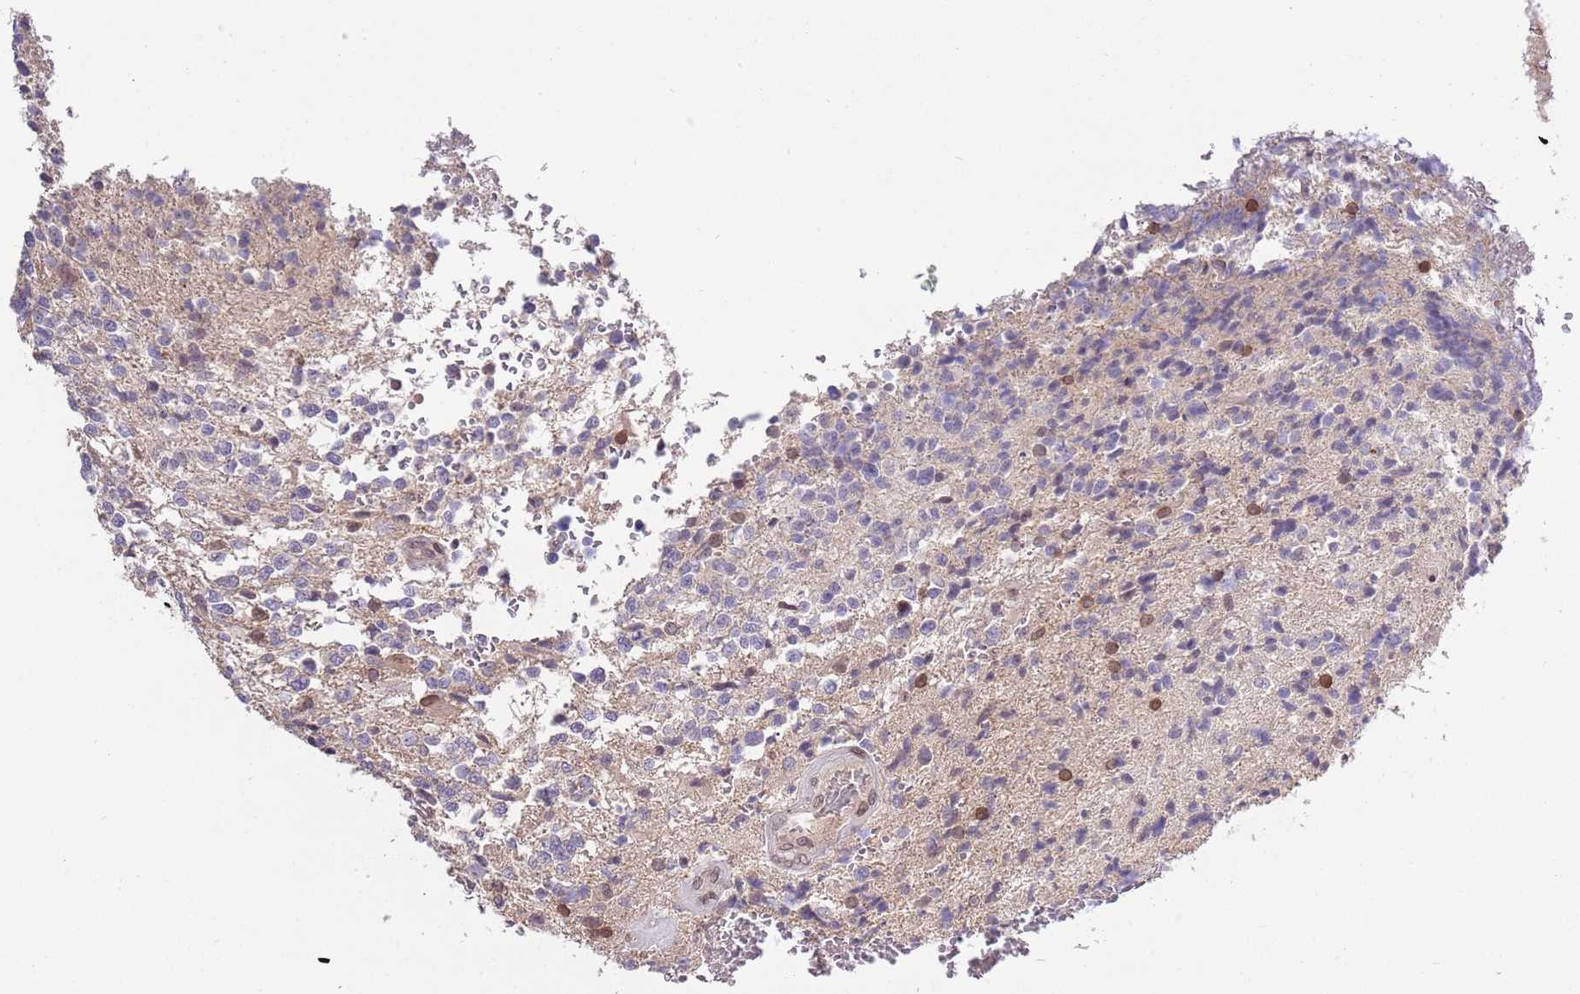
{"staining": {"intensity": "negative", "quantity": "none", "location": "none"}, "tissue": "glioma", "cell_type": "Tumor cells", "image_type": "cancer", "snomed": [{"axis": "morphology", "description": "Glioma, malignant, High grade"}, {"axis": "topography", "description": "Brain"}], "caption": "Micrograph shows no significant protein staining in tumor cells of malignant glioma (high-grade).", "gene": "ZNF665", "patient": {"sex": "male", "age": 56}}